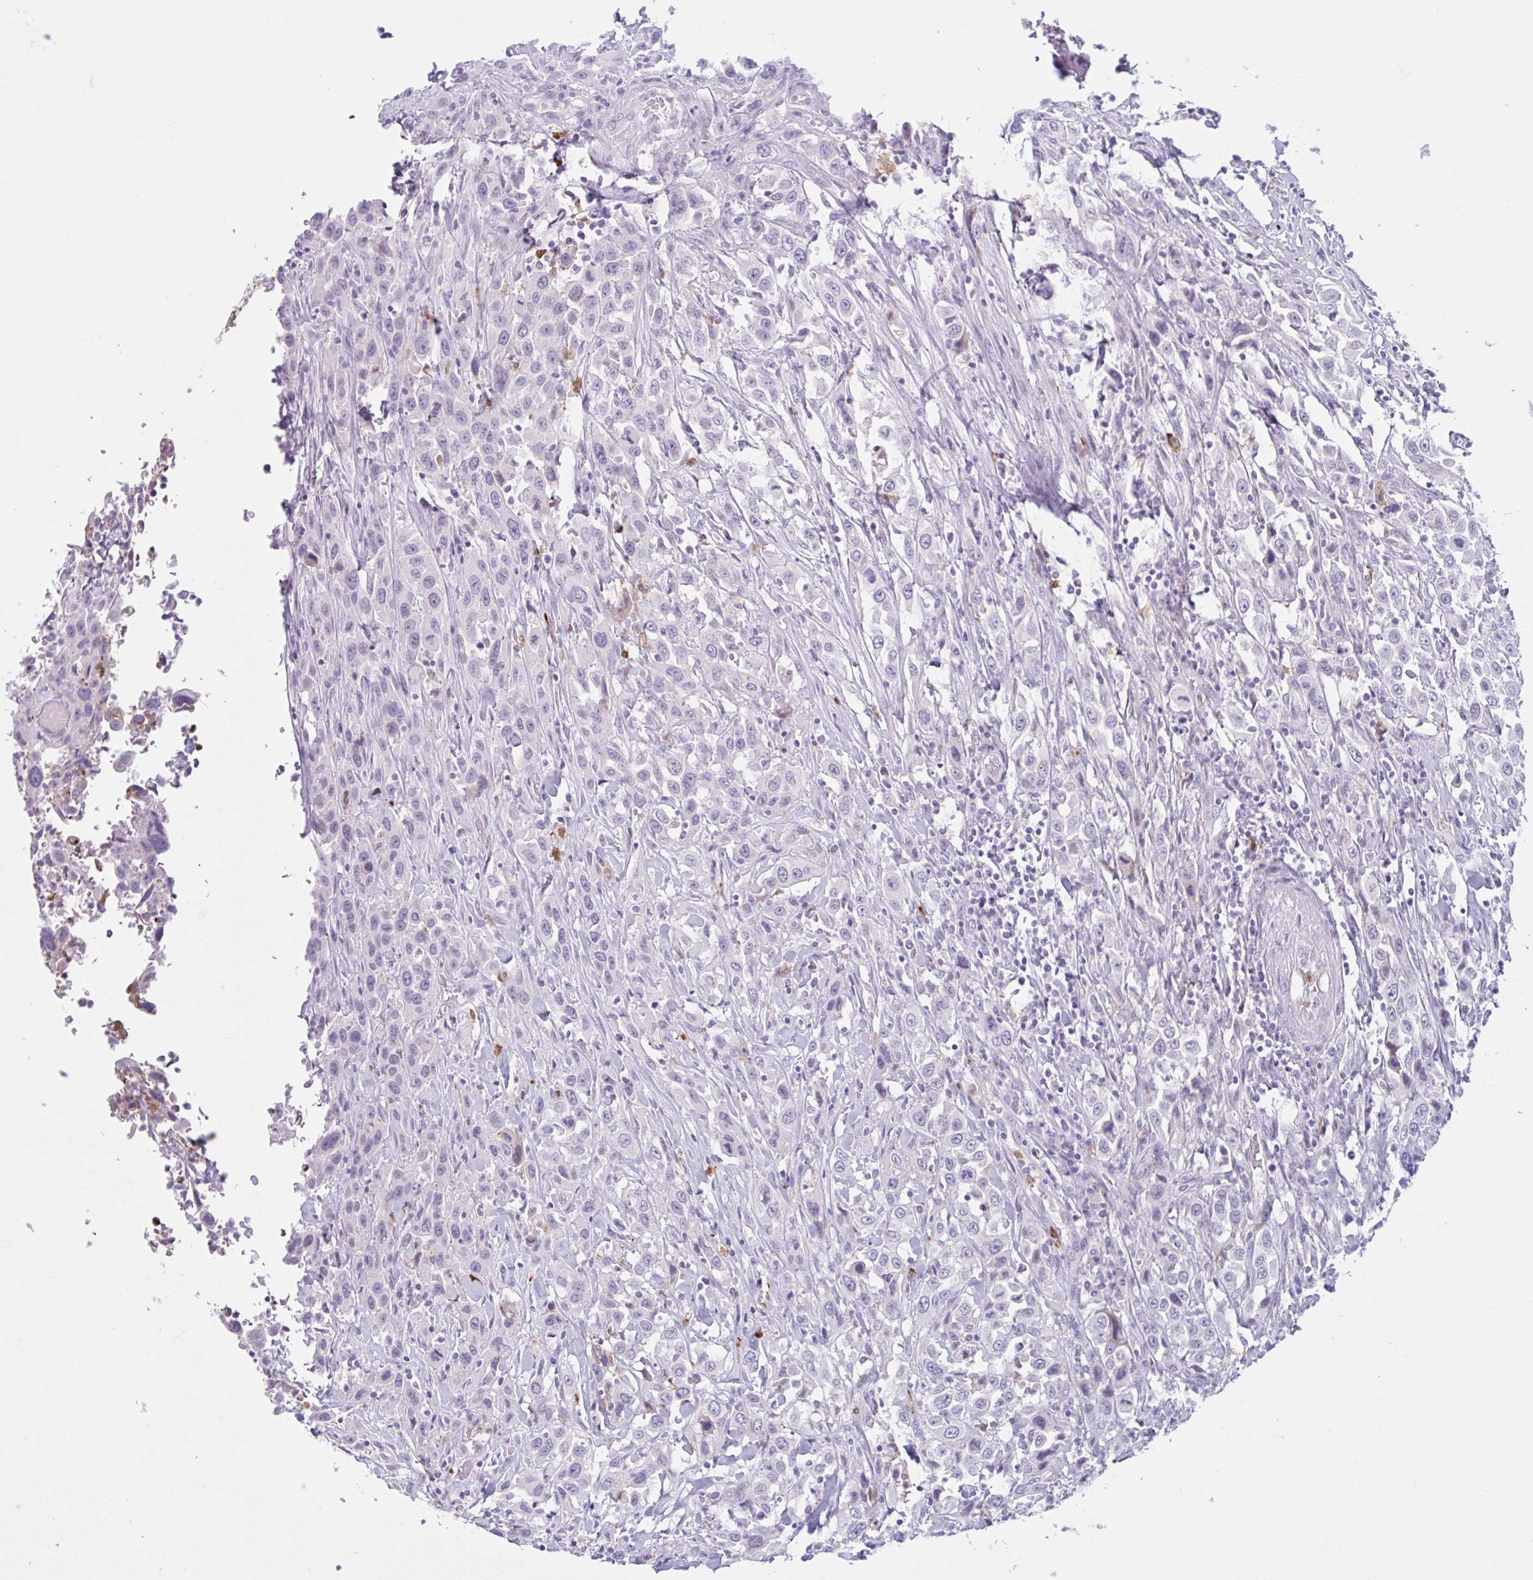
{"staining": {"intensity": "negative", "quantity": "none", "location": "none"}, "tissue": "urothelial cancer", "cell_type": "Tumor cells", "image_type": "cancer", "snomed": [{"axis": "morphology", "description": "Urothelial carcinoma, High grade"}, {"axis": "topography", "description": "Urinary bladder"}], "caption": "Image shows no significant protein positivity in tumor cells of urothelial carcinoma (high-grade).", "gene": "CEP120", "patient": {"sex": "male", "age": 61}}